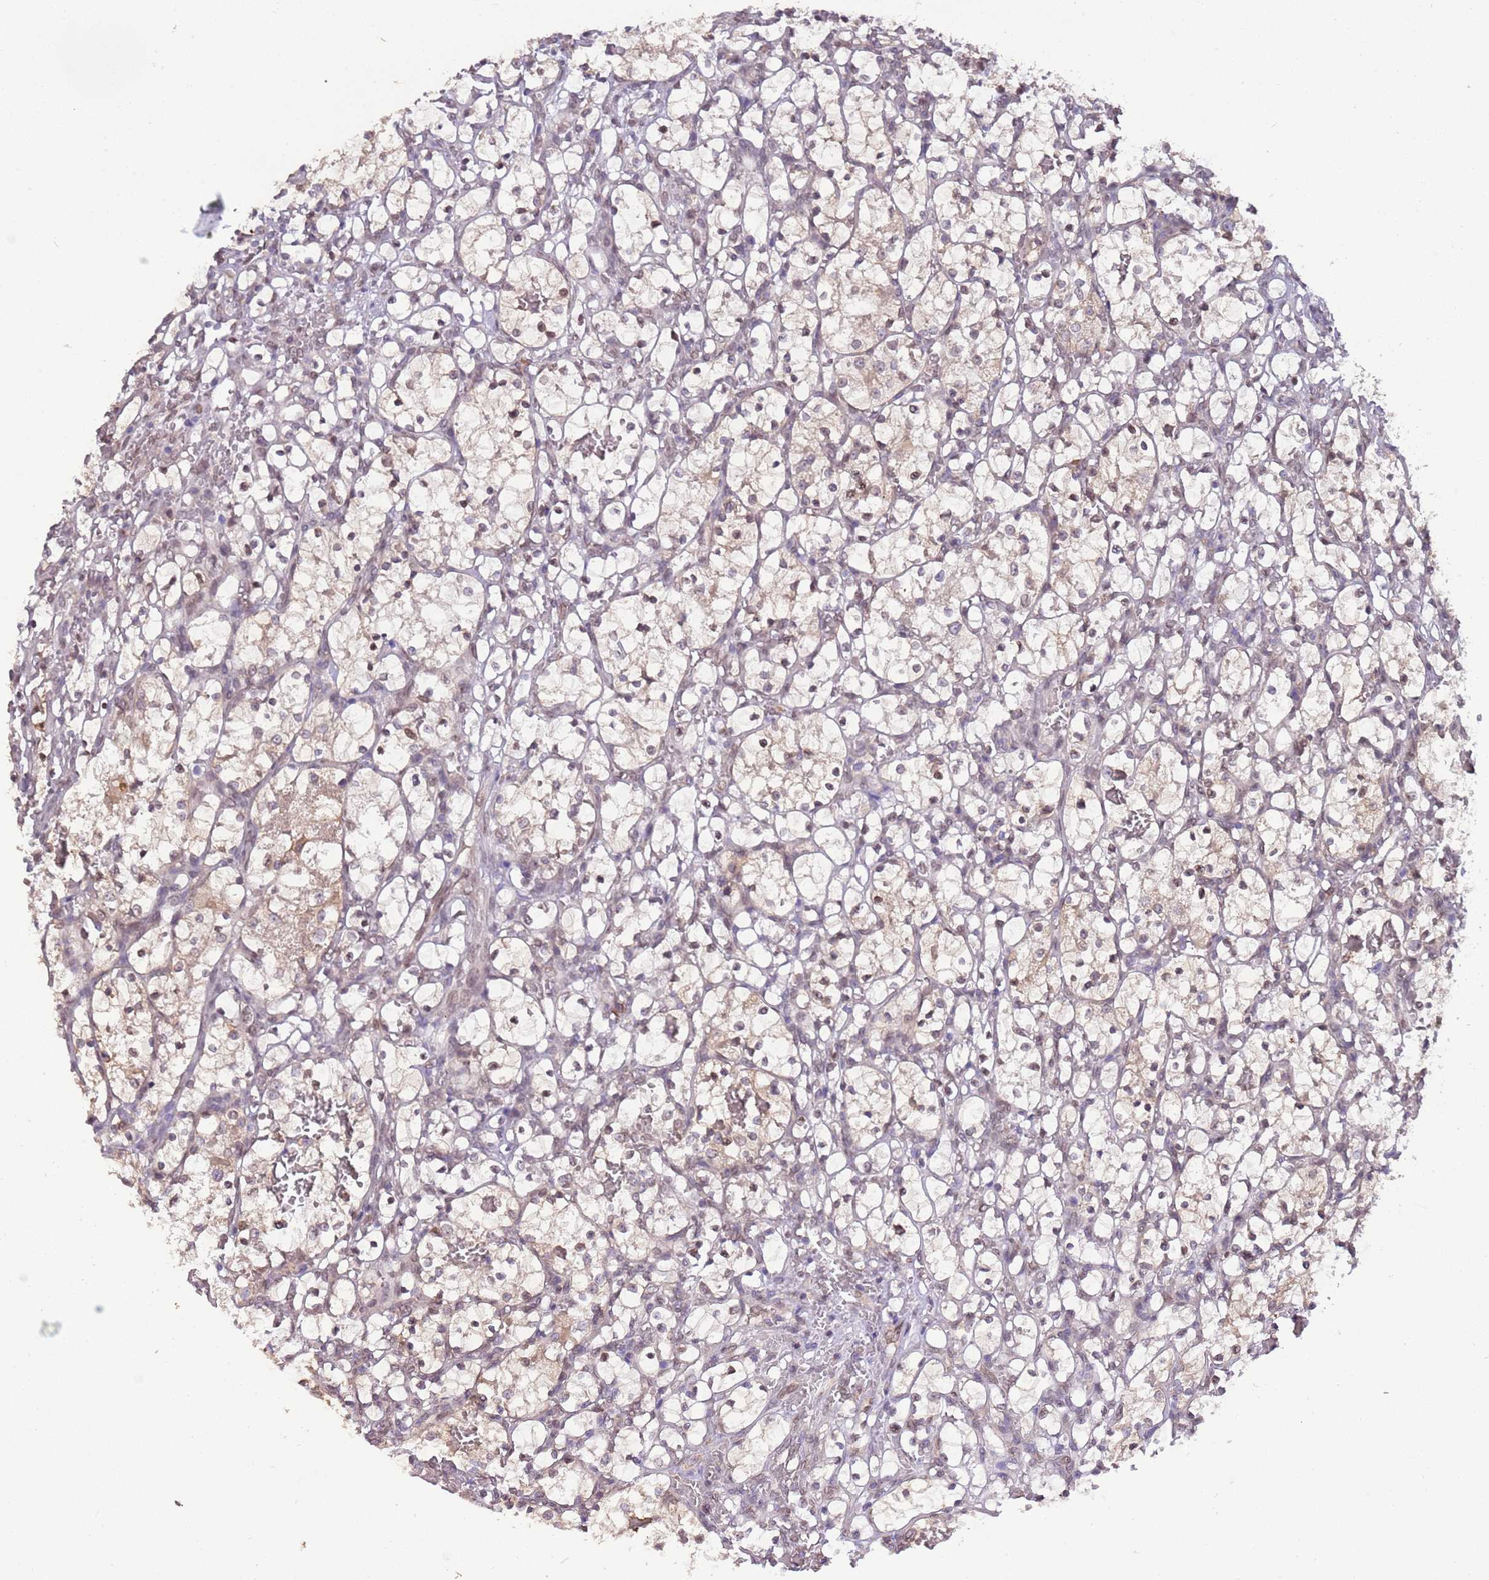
{"staining": {"intensity": "weak", "quantity": "25%-75%", "location": "cytoplasmic/membranous,nuclear"}, "tissue": "renal cancer", "cell_type": "Tumor cells", "image_type": "cancer", "snomed": [{"axis": "morphology", "description": "Adenocarcinoma, NOS"}, {"axis": "topography", "description": "Kidney"}], "caption": "The image shows a brown stain indicating the presence of a protein in the cytoplasmic/membranous and nuclear of tumor cells in renal cancer.", "gene": "ZNF665", "patient": {"sex": "female", "age": 69}}